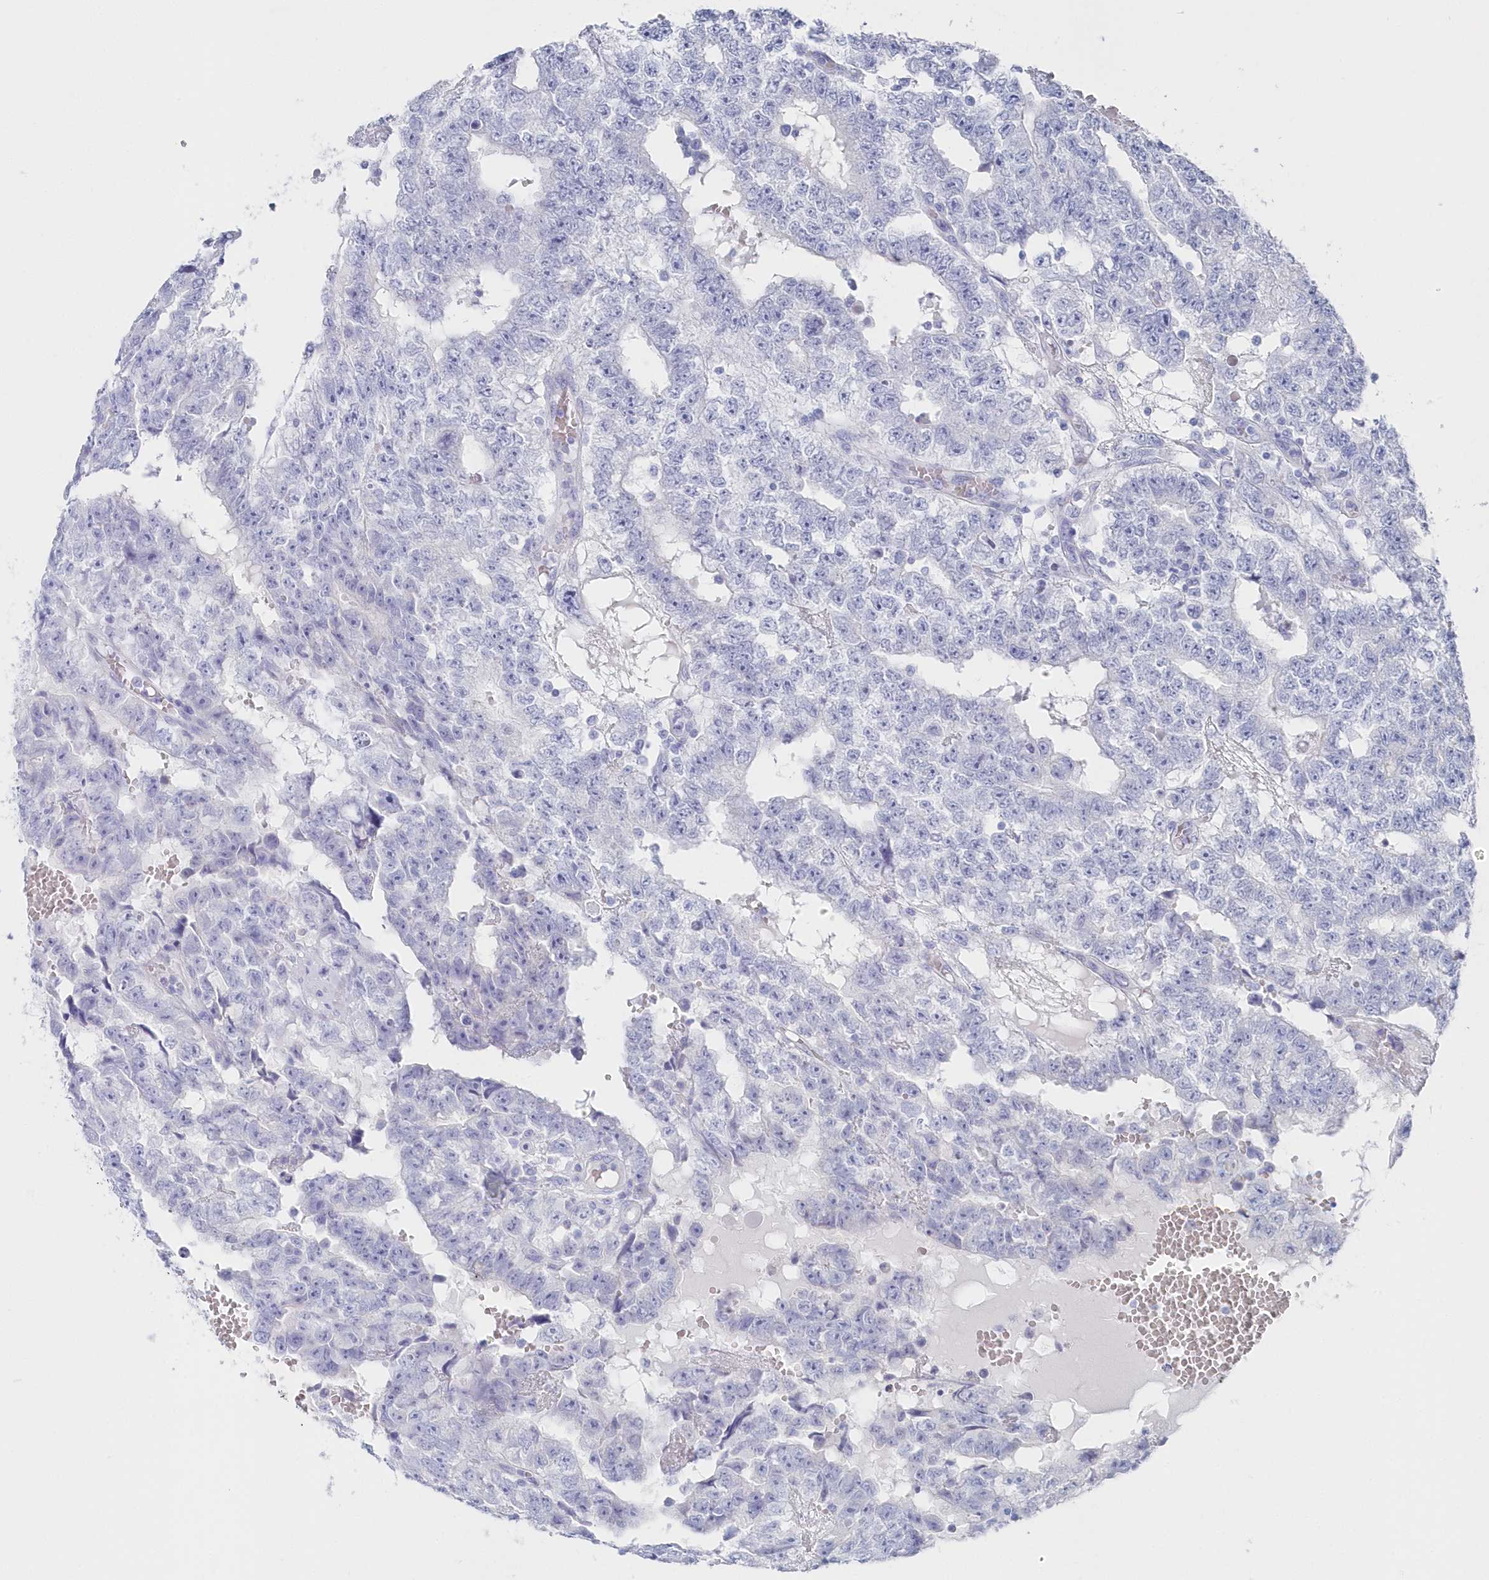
{"staining": {"intensity": "negative", "quantity": "none", "location": "none"}, "tissue": "testis cancer", "cell_type": "Tumor cells", "image_type": "cancer", "snomed": [{"axis": "morphology", "description": "Carcinoma, Embryonal, NOS"}, {"axis": "topography", "description": "Testis"}], "caption": "Immunohistochemistry (IHC) micrograph of neoplastic tissue: embryonal carcinoma (testis) stained with DAB displays no significant protein positivity in tumor cells. Nuclei are stained in blue.", "gene": "CSNK1G2", "patient": {"sex": "male", "age": 25}}